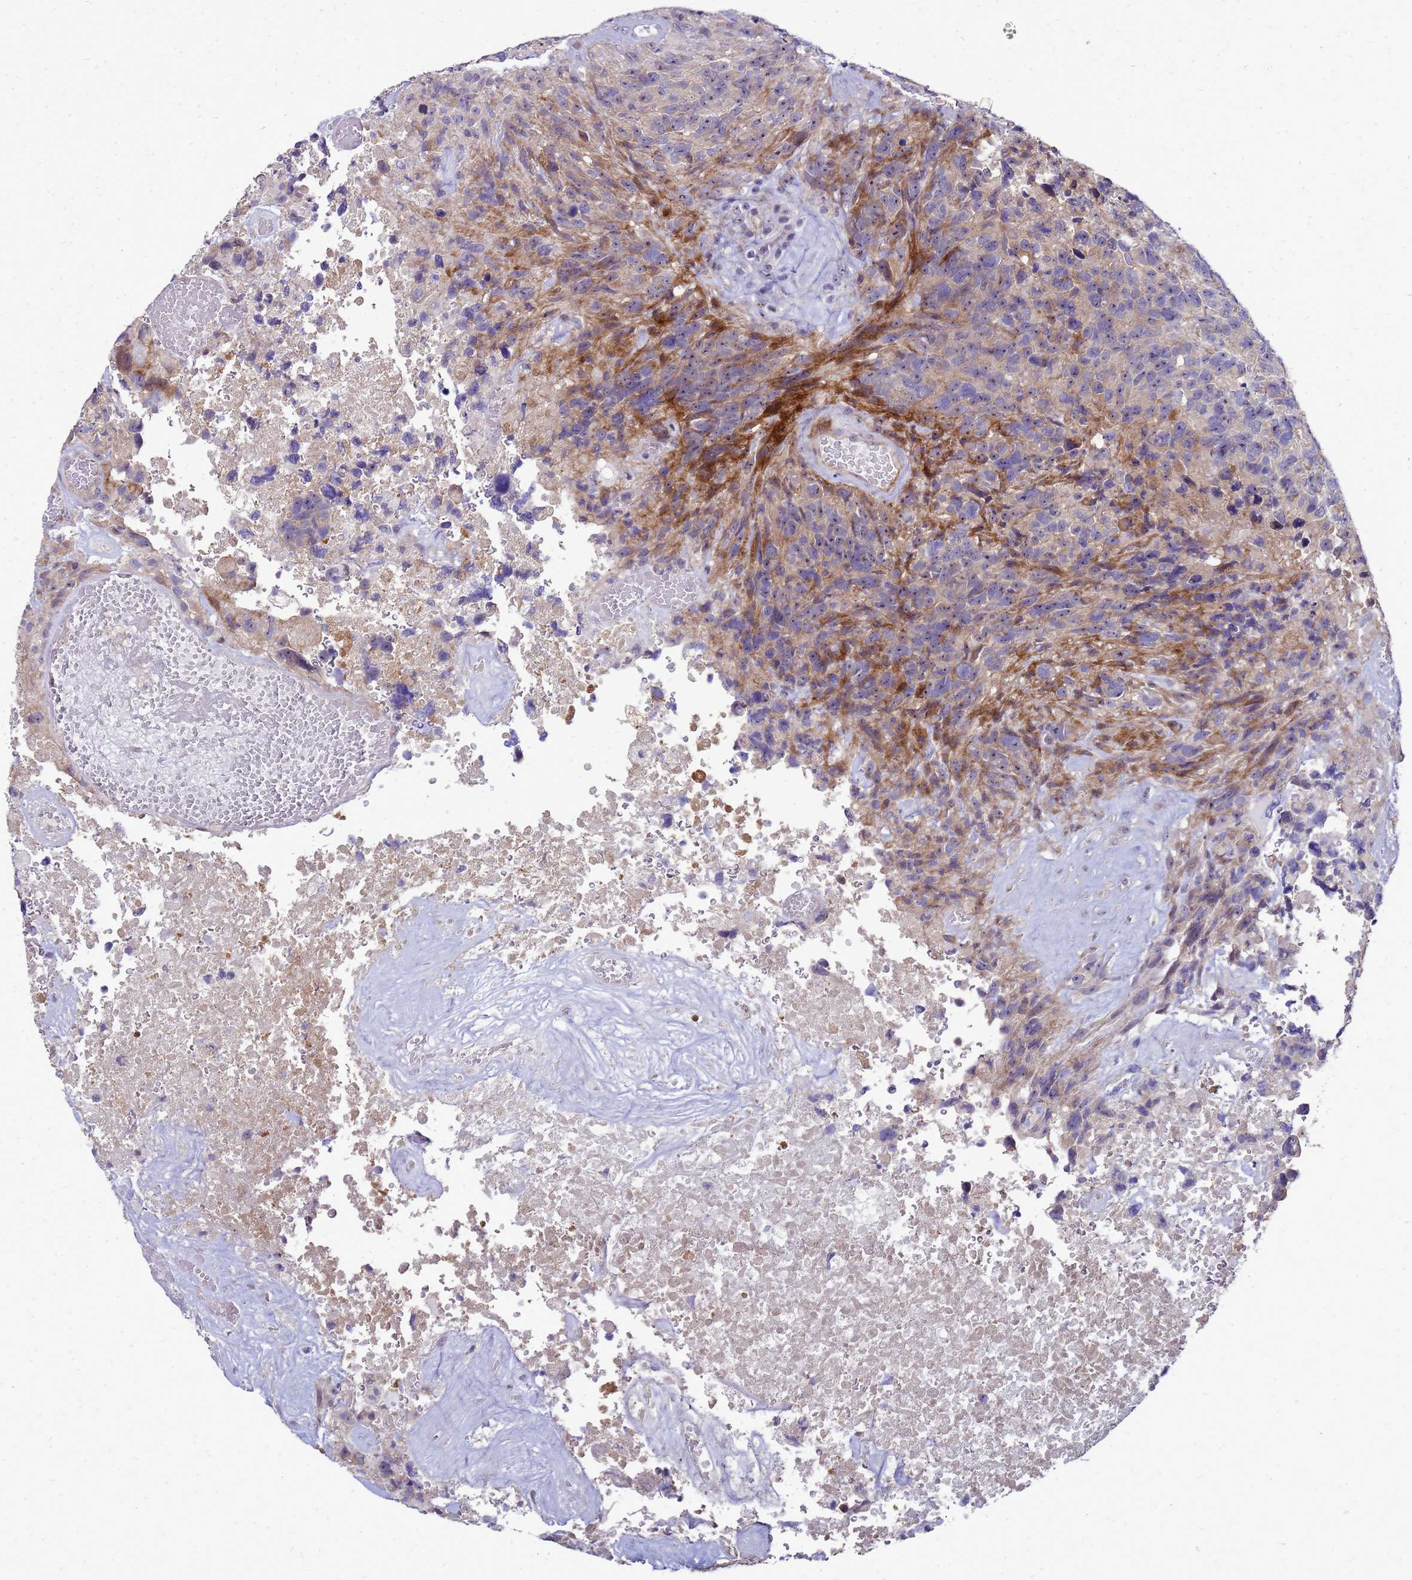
{"staining": {"intensity": "negative", "quantity": "none", "location": "none"}, "tissue": "glioma", "cell_type": "Tumor cells", "image_type": "cancer", "snomed": [{"axis": "morphology", "description": "Glioma, malignant, High grade"}, {"axis": "topography", "description": "Brain"}], "caption": "DAB (3,3'-diaminobenzidine) immunohistochemical staining of human malignant high-grade glioma reveals no significant staining in tumor cells. (DAB (3,3'-diaminobenzidine) immunohistochemistry visualized using brightfield microscopy, high magnification).", "gene": "RSPO1", "patient": {"sex": "male", "age": 69}}